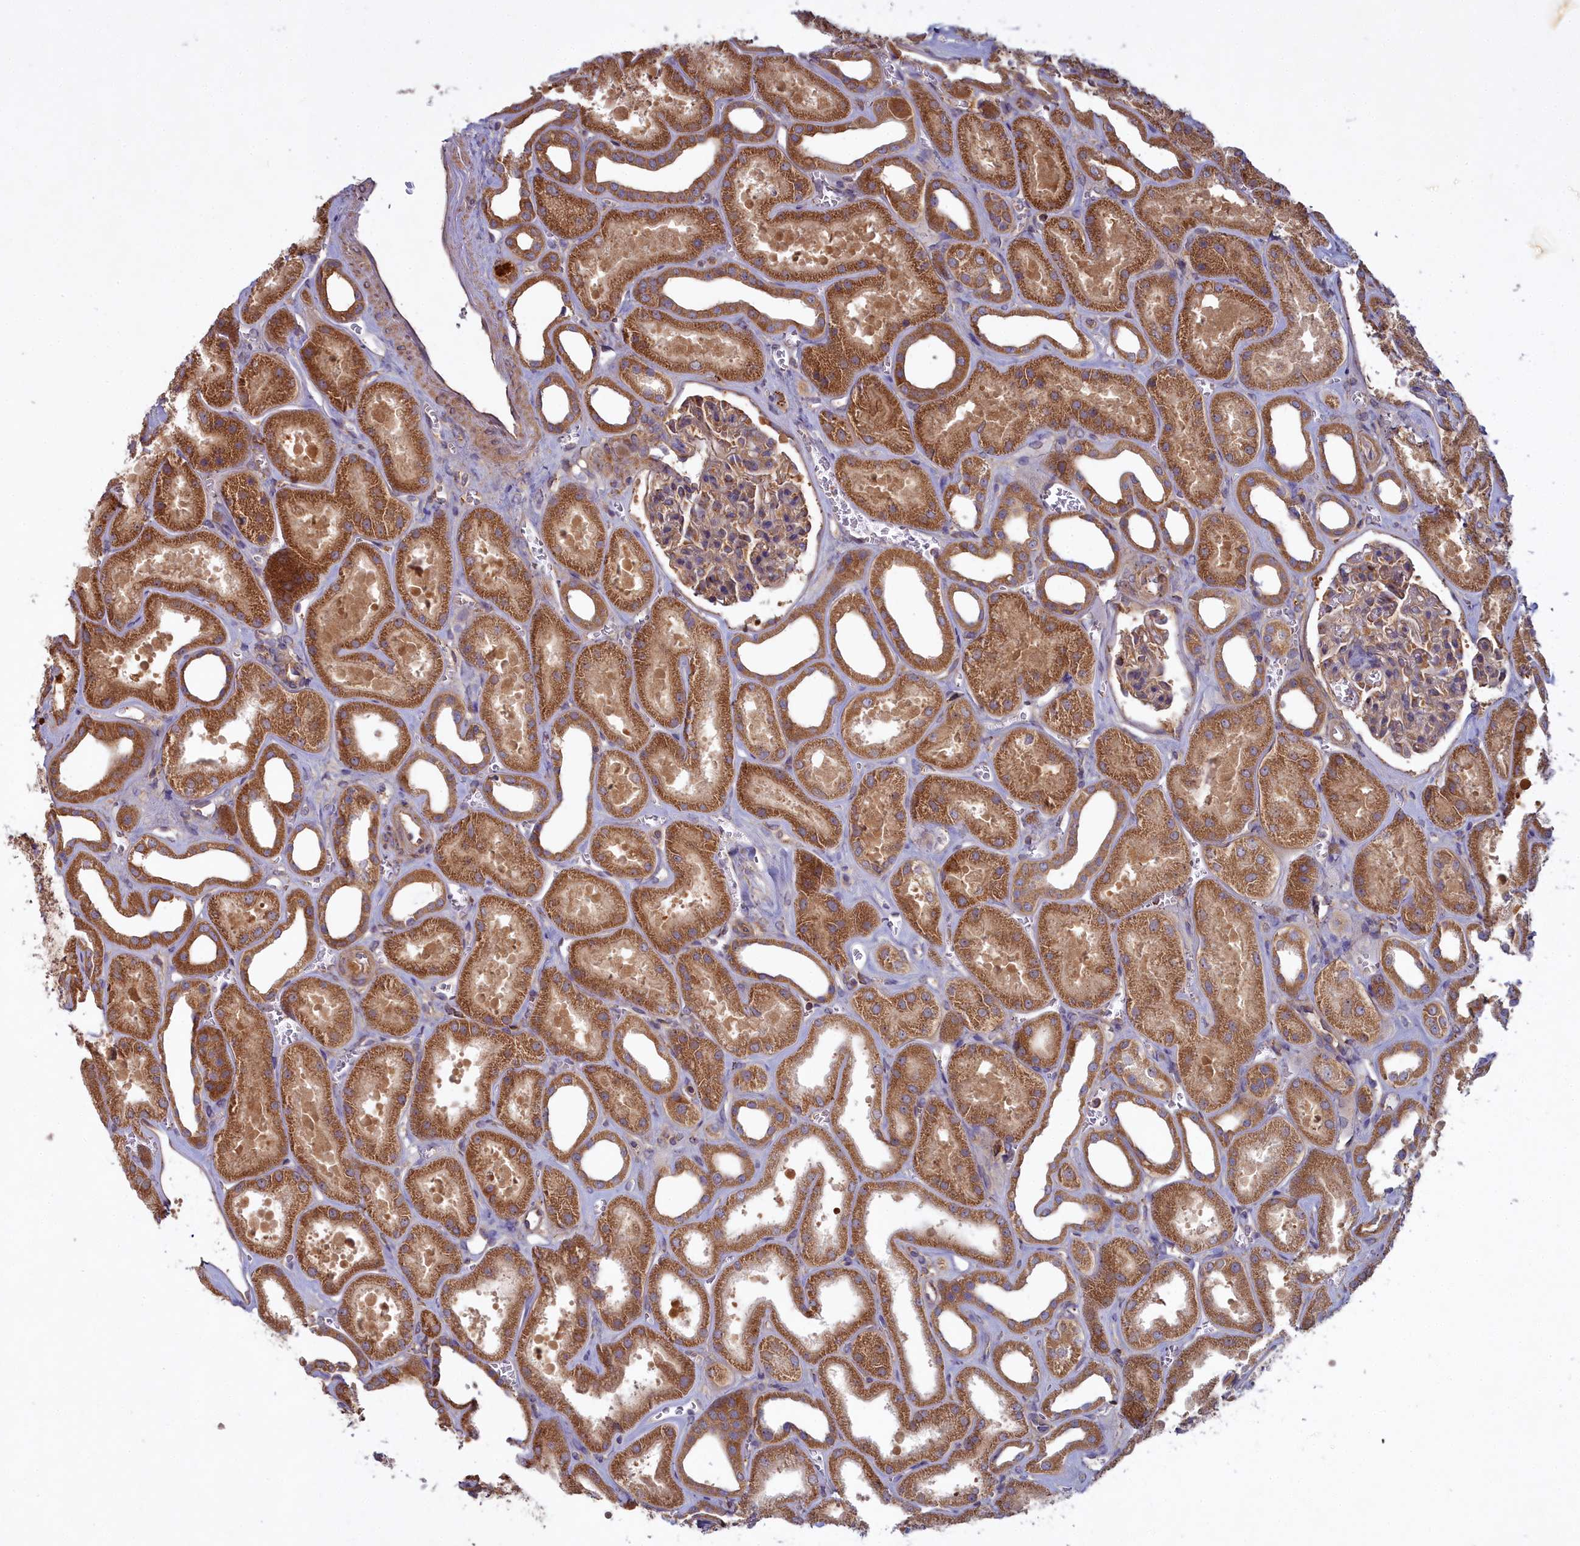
{"staining": {"intensity": "weak", "quantity": "25%-75%", "location": "cytoplasmic/membranous"}, "tissue": "kidney", "cell_type": "Cells in glomeruli", "image_type": "normal", "snomed": [{"axis": "morphology", "description": "Normal tissue, NOS"}, {"axis": "morphology", "description": "Adenocarcinoma, NOS"}, {"axis": "topography", "description": "Kidney"}], "caption": "Kidney stained with IHC exhibits weak cytoplasmic/membranous expression in approximately 25%-75% of cells in glomeruli.", "gene": "CCDC167", "patient": {"sex": "female", "age": 68}}